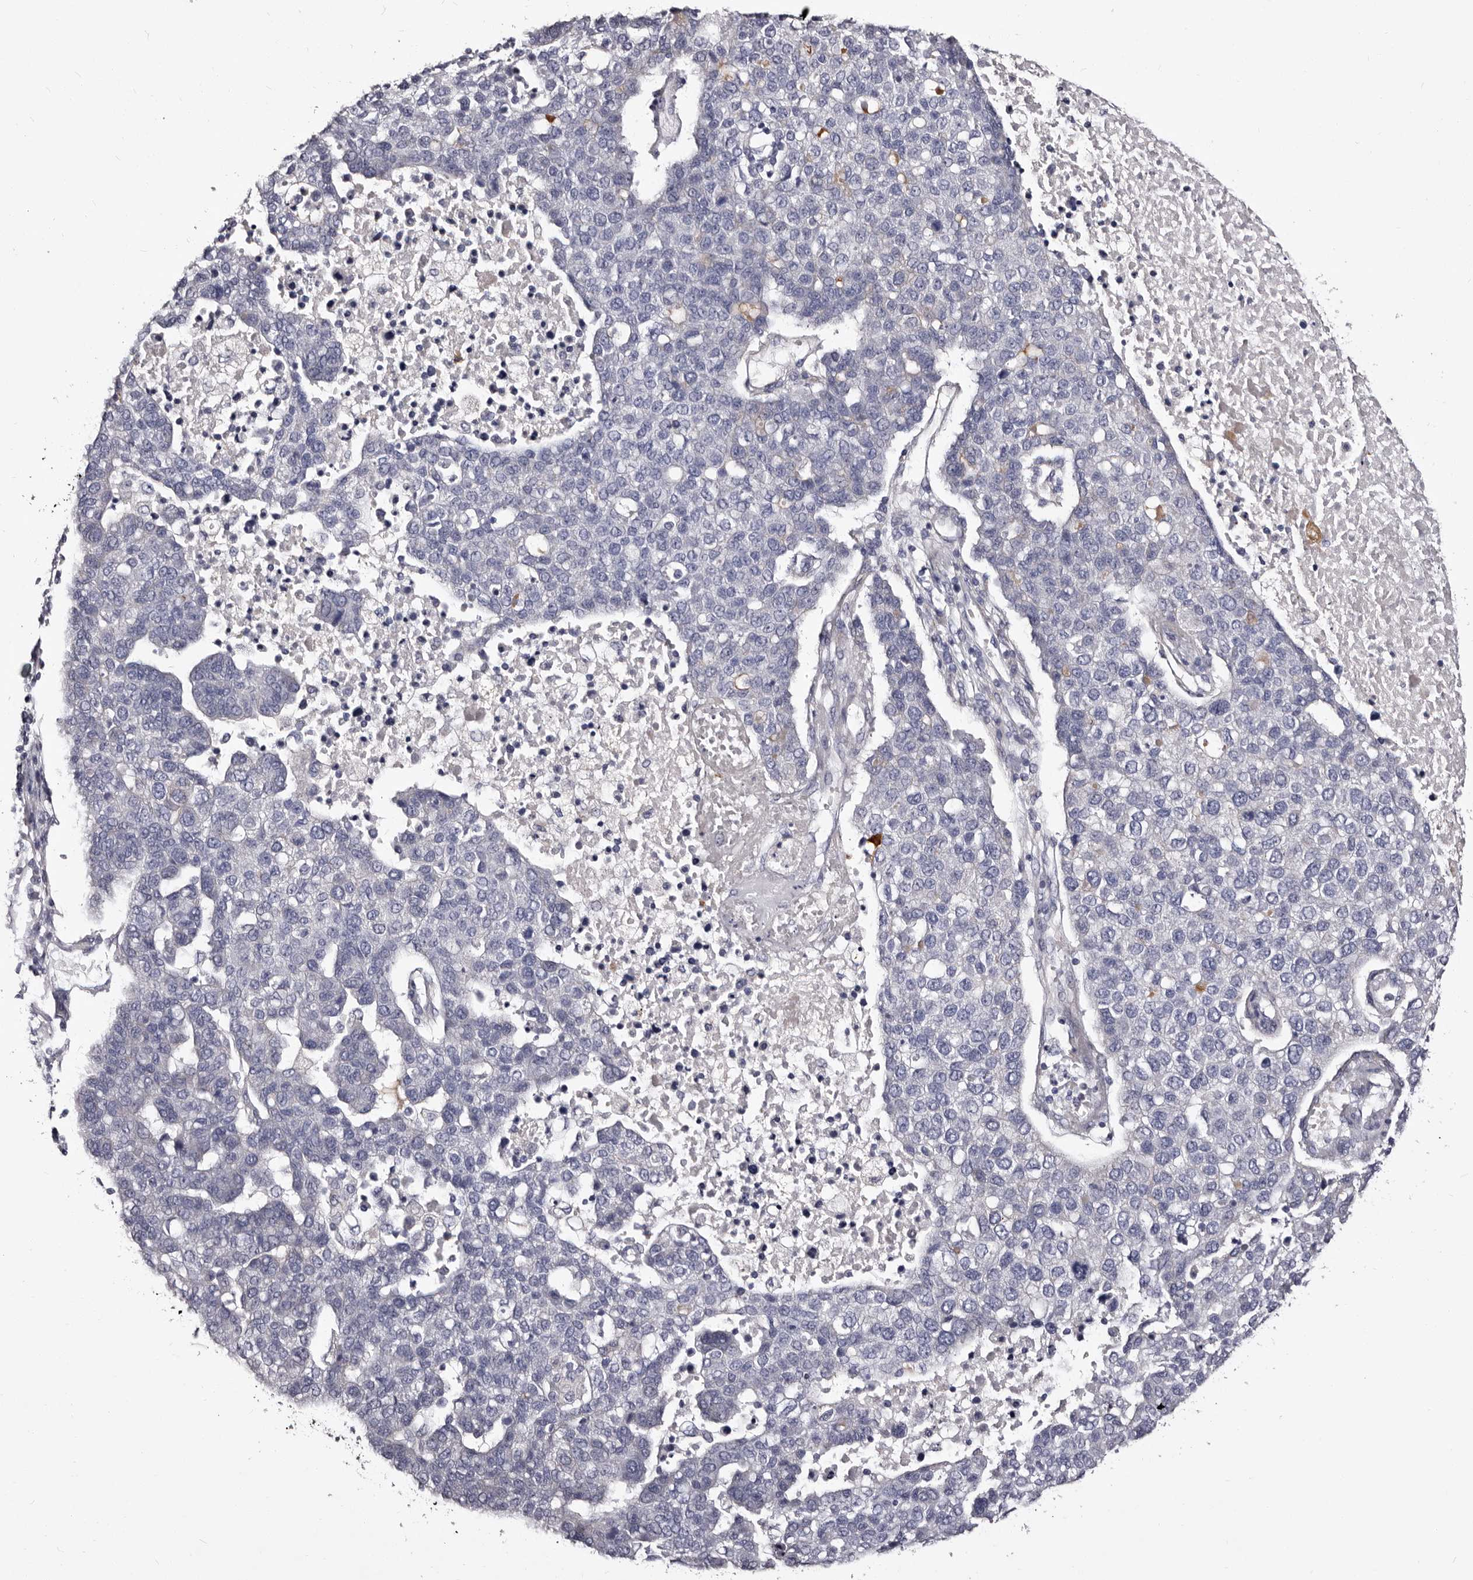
{"staining": {"intensity": "negative", "quantity": "none", "location": "none"}, "tissue": "pancreatic cancer", "cell_type": "Tumor cells", "image_type": "cancer", "snomed": [{"axis": "morphology", "description": "Adenocarcinoma, NOS"}, {"axis": "topography", "description": "Pancreas"}], "caption": "Histopathology image shows no significant protein expression in tumor cells of pancreatic cancer. (Stains: DAB (3,3'-diaminobenzidine) immunohistochemistry (IHC) with hematoxylin counter stain, Microscopy: brightfield microscopy at high magnification).", "gene": "AUNIP", "patient": {"sex": "female", "age": 61}}